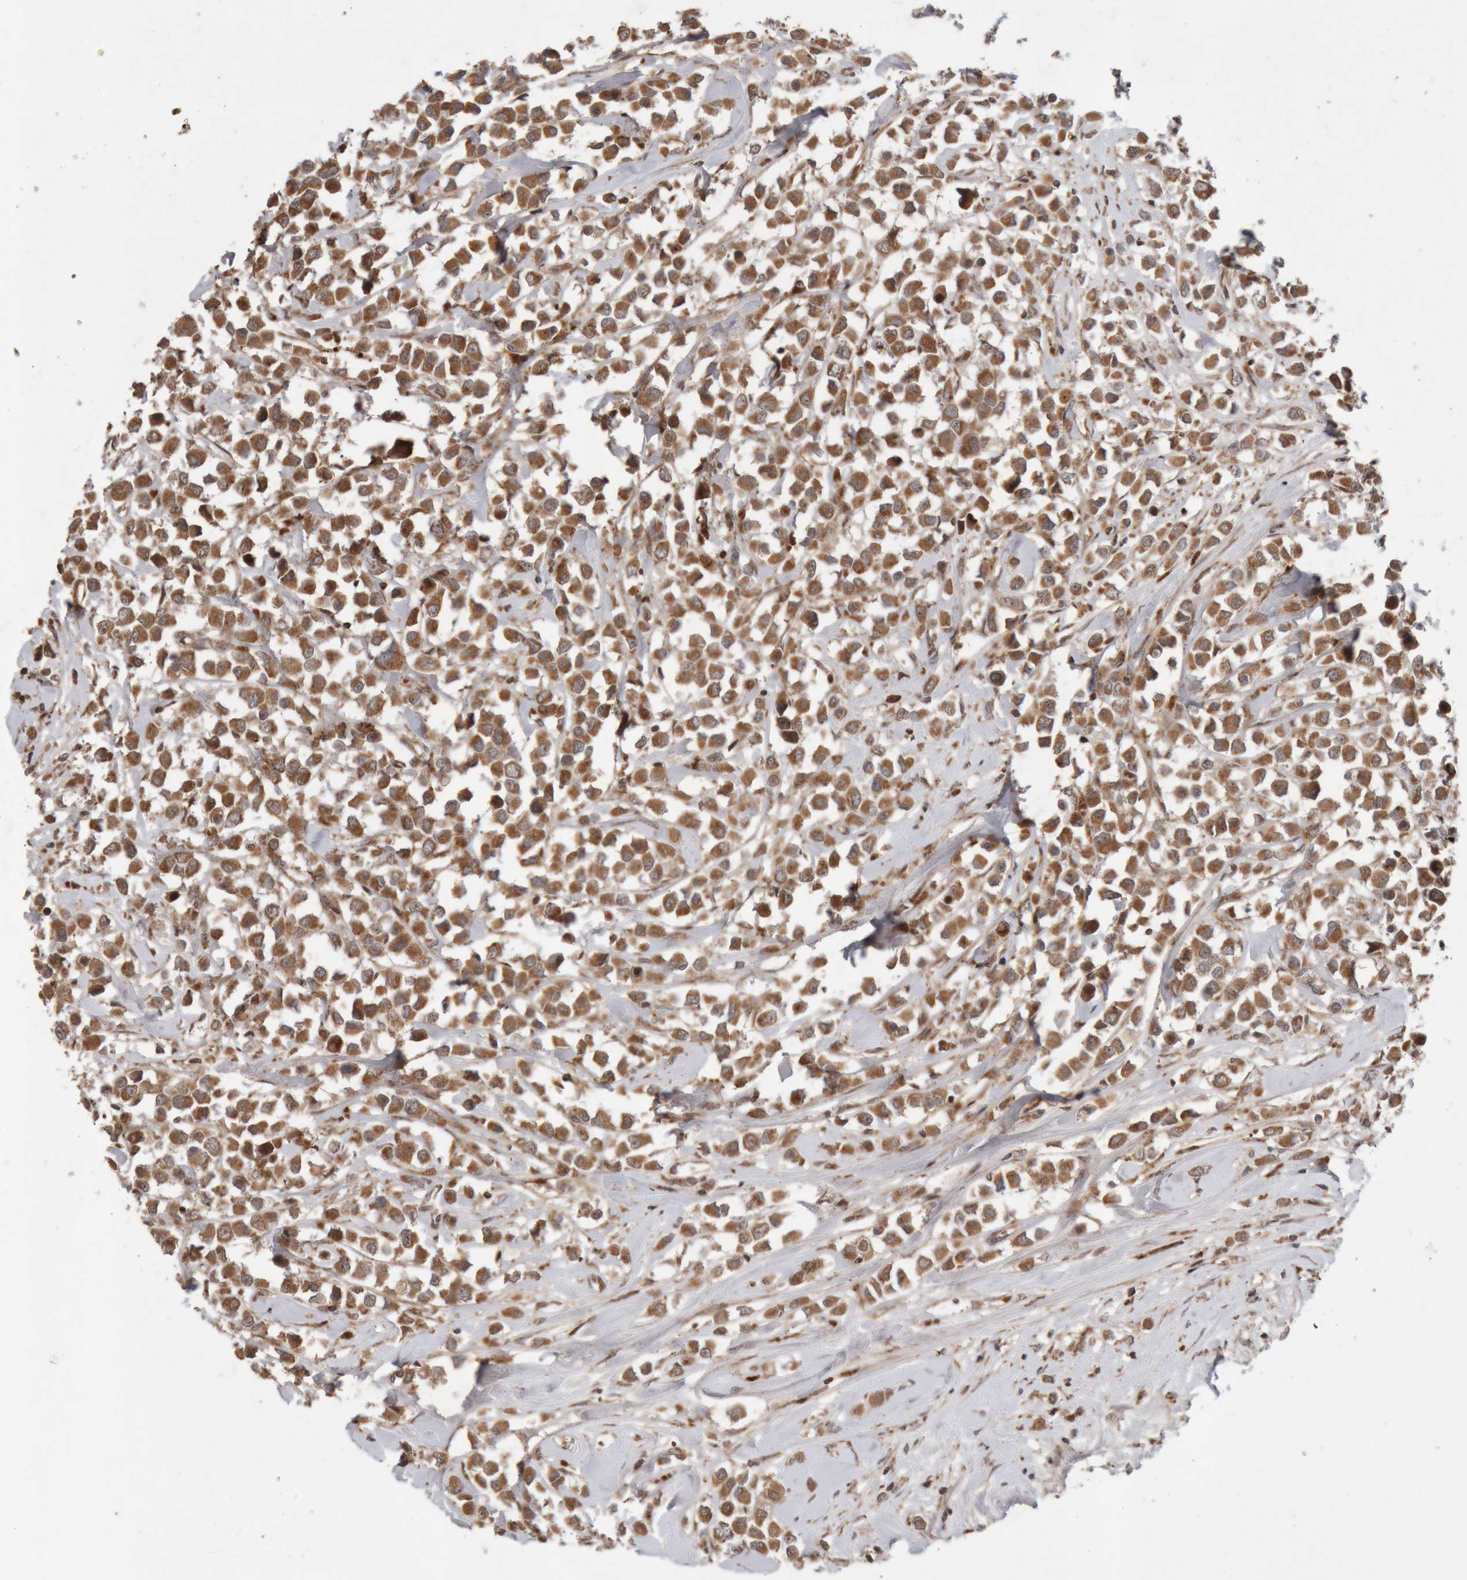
{"staining": {"intensity": "moderate", "quantity": ">75%", "location": "cytoplasmic/membranous"}, "tissue": "breast cancer", "cell_type": "Tumor cells", "image_type": "cancer", "snomed": [{"axis": "morphology", "description": "Duct carcinoma"}, {"axis": "topography", "description": "Breast"}], "caption": "Brown immunohistochemical staining in human breast cancer (infiltrating ductal carcinoma) shows moderate cytoplasmic/membranous staining in about >75% of tumor cells. (Stains: DAB in brown, nuclei in blue, Microscopy: brightfield microscopy at high magnification).", "gene": "KIF21B", "patient": {"sex": "female", "age": 61}}